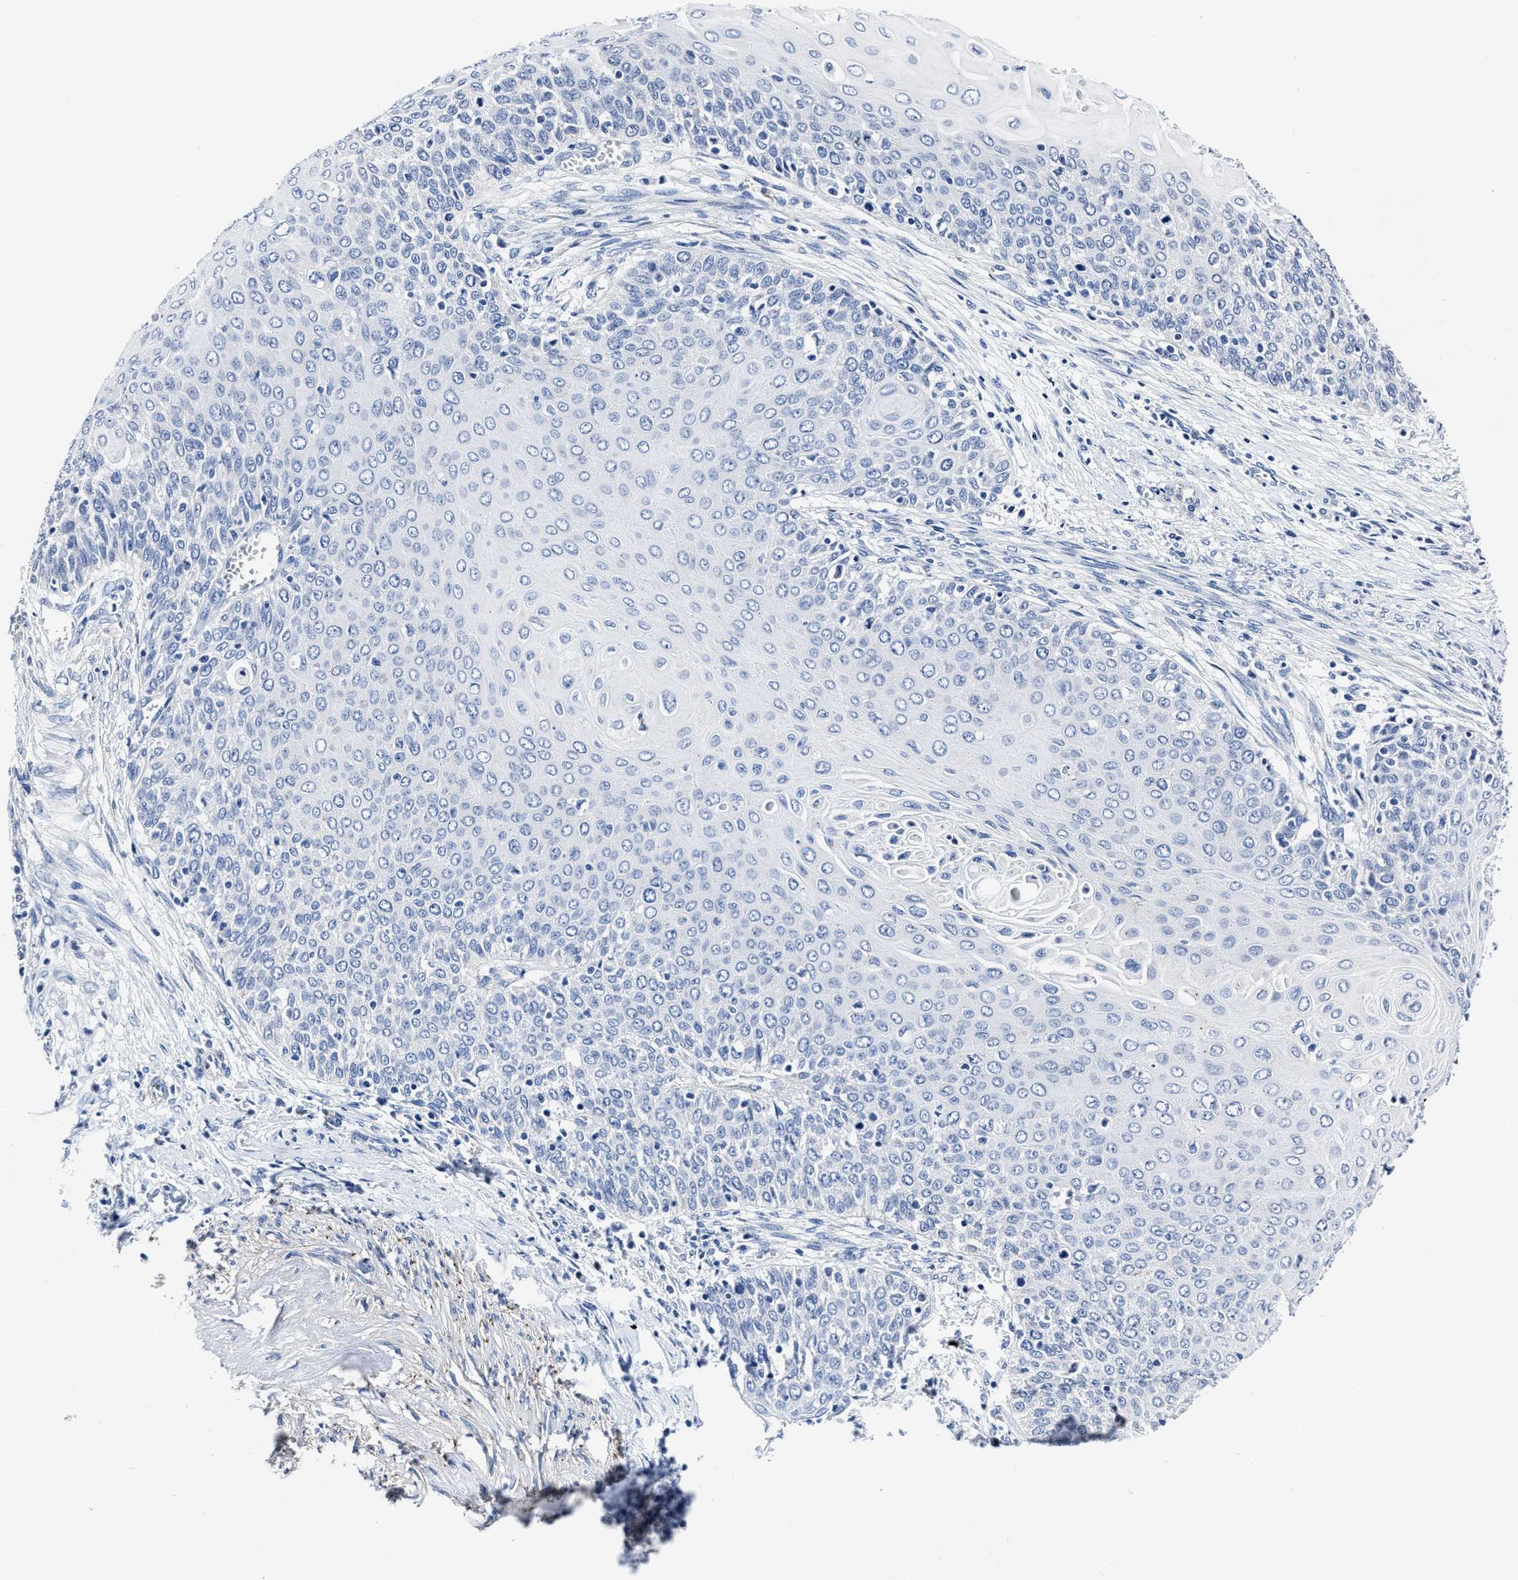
{"staining": {"intensity": "negative", "quantity": "none", "location": "none"}, "tissue": "cervical cancer", "cell_type": "Tumor cells", "image_type": "cancer", "snomed": [{"axis": "morphology", "description": "Squamous cell carcinoma, NOS"}, {"axis": "topography", "description": "Cervix"}], "caption": "A high-resolution photomicrograph shows immunohistochemistry staining of squamous cell carcinoma (cervical), which exhibits no significant positivity in tumor cells.", "gene": "KCNMB3", "patient": {"sex": "female", "age": 39}}